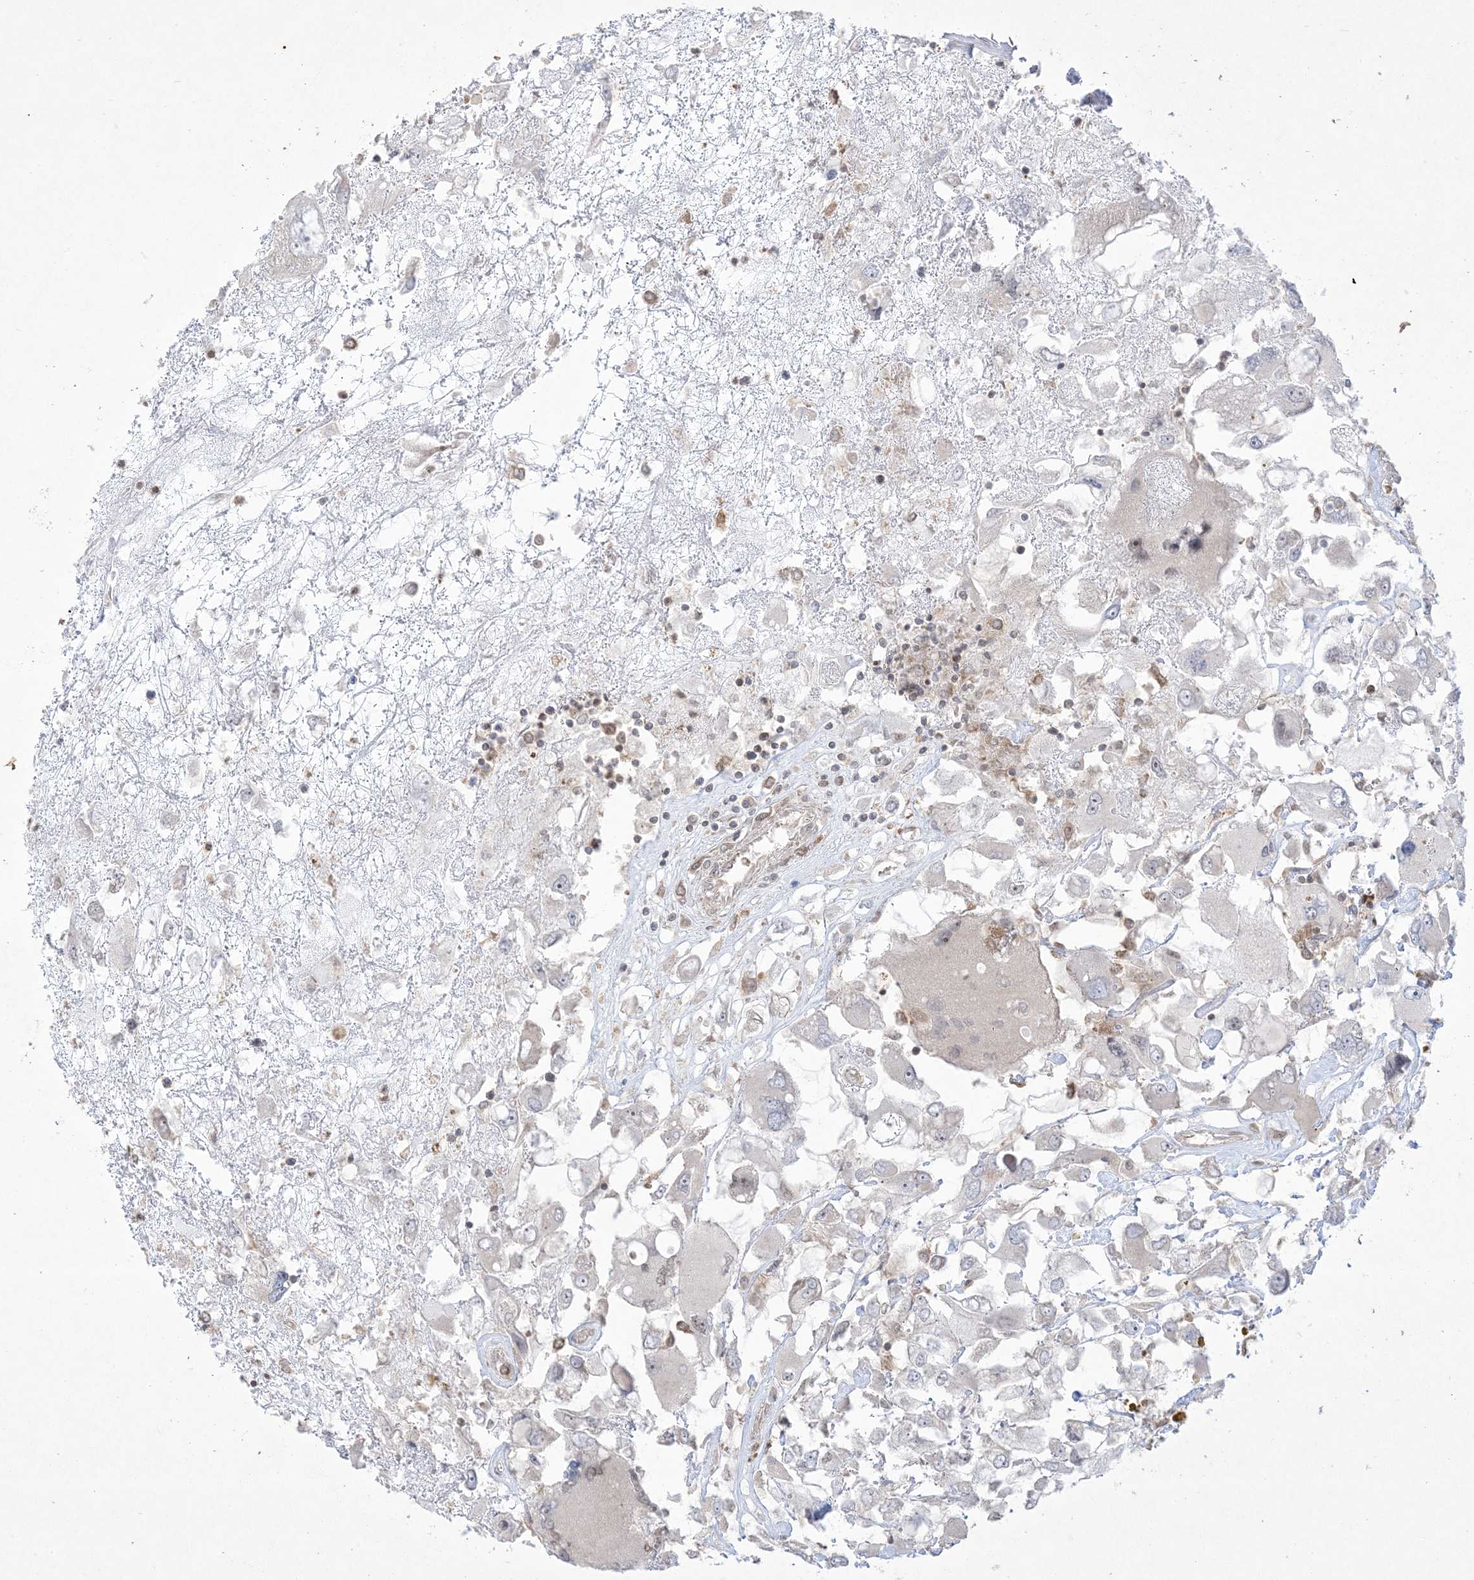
{"staining": {"intensity": "negative", "quantity": "none", "location": "none"}, "tissue": "renal cancer", "cell_type": "Tumor cells", "image_type": "cancer", "snomed": [{"axis": "morphology", "description": "Adenocarcinoma, NOS"}, {"axis": "topography", "description": "Kidney"}], "caption": "High power microscopy image of an IHC micrograph of adenocarcinoma (renal), revealing no significant positivity in tumor cells. Brightfield microscopy of immunohistochemistry (IHC) stained with DAB (brown) and hematoxylin (blue), captured at high magnification.", "gene": "SOGA3", "patient": {"sex": "female", "age": 52}}